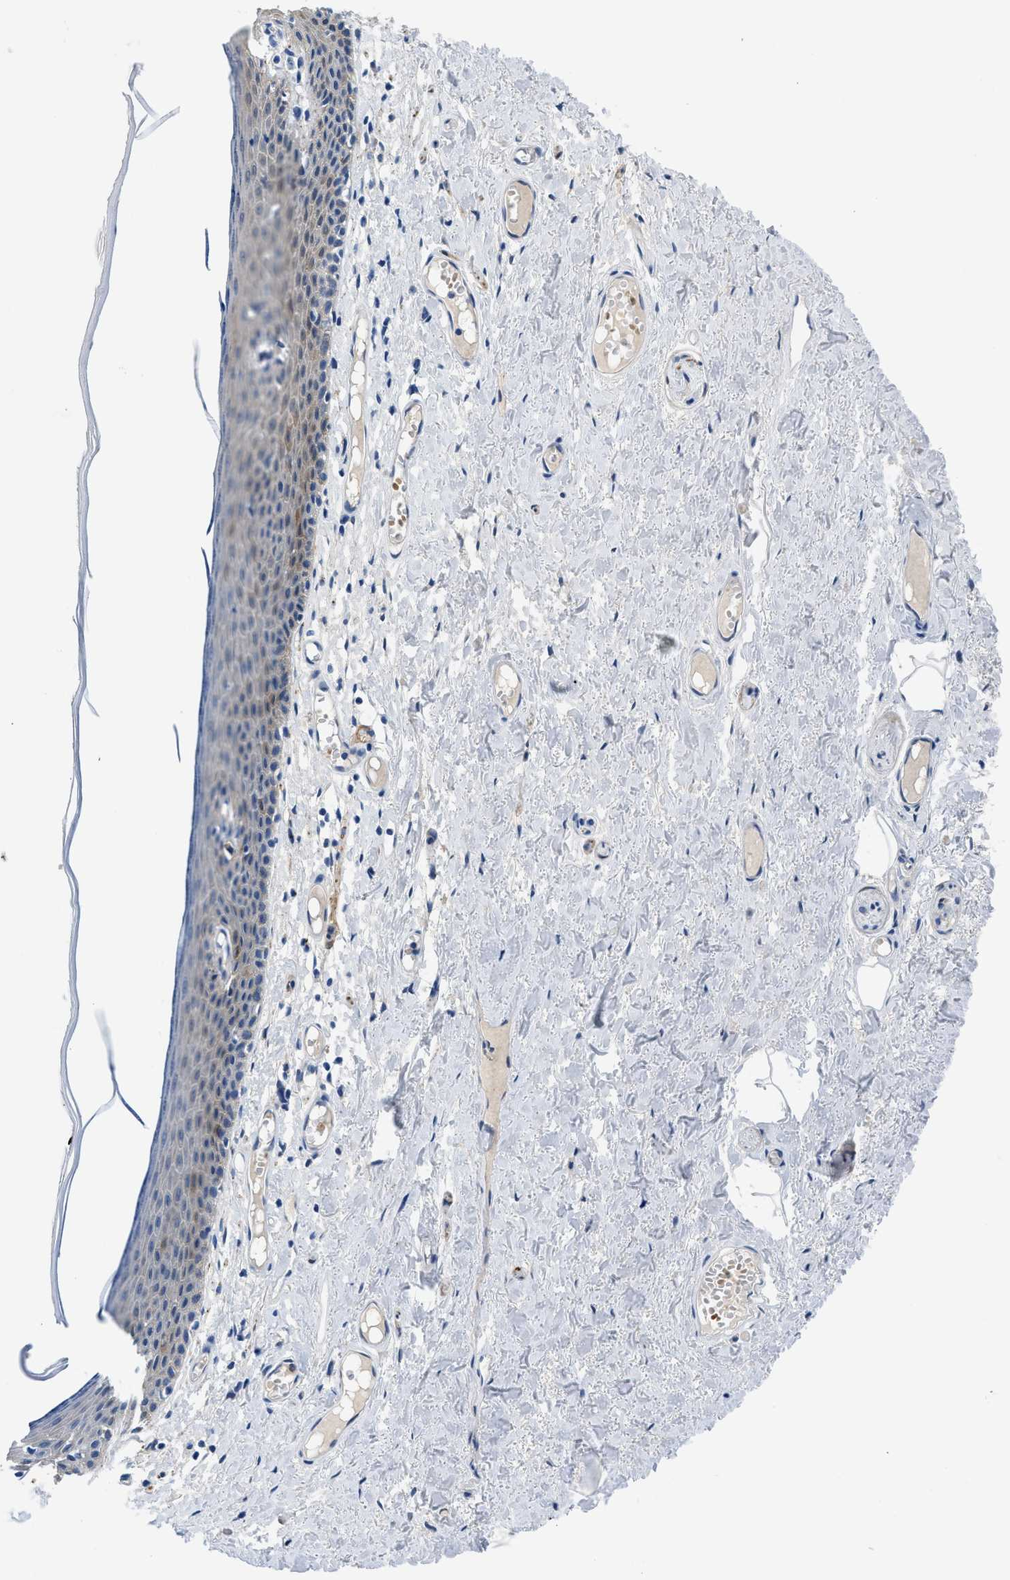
{"staining": {"intensity": "moderate", "quantity": "<25%", "location": "cytoplasmic/membranous"}, "tissue": "skin", "cell_type": "Epidermal cells", "image_type": "normal", "snomed": [{"axis": "morphology", "description": "Normal tissue, NOS"}, {"axis": "topography", "description": "Adipose tissue"}, {"axis": "topography", "description": "Vascular tissue"}, {"axis": "topography", "description": "Anal"}, {"axis": "topography", "description": "Peripheral nerve tissue"}], "caption": "Skin stained with DAB immunohistochemistry shows low levels of moderate cytoplasmic/membranous expression in approximately <25% of epidermal cells. Using DAB (brown) and hematoxylin (blue) stains, captured at high magnification using brightfield microscopy.", "gene": "FADS6", "patient": {"sex": "female", "age": 54}}